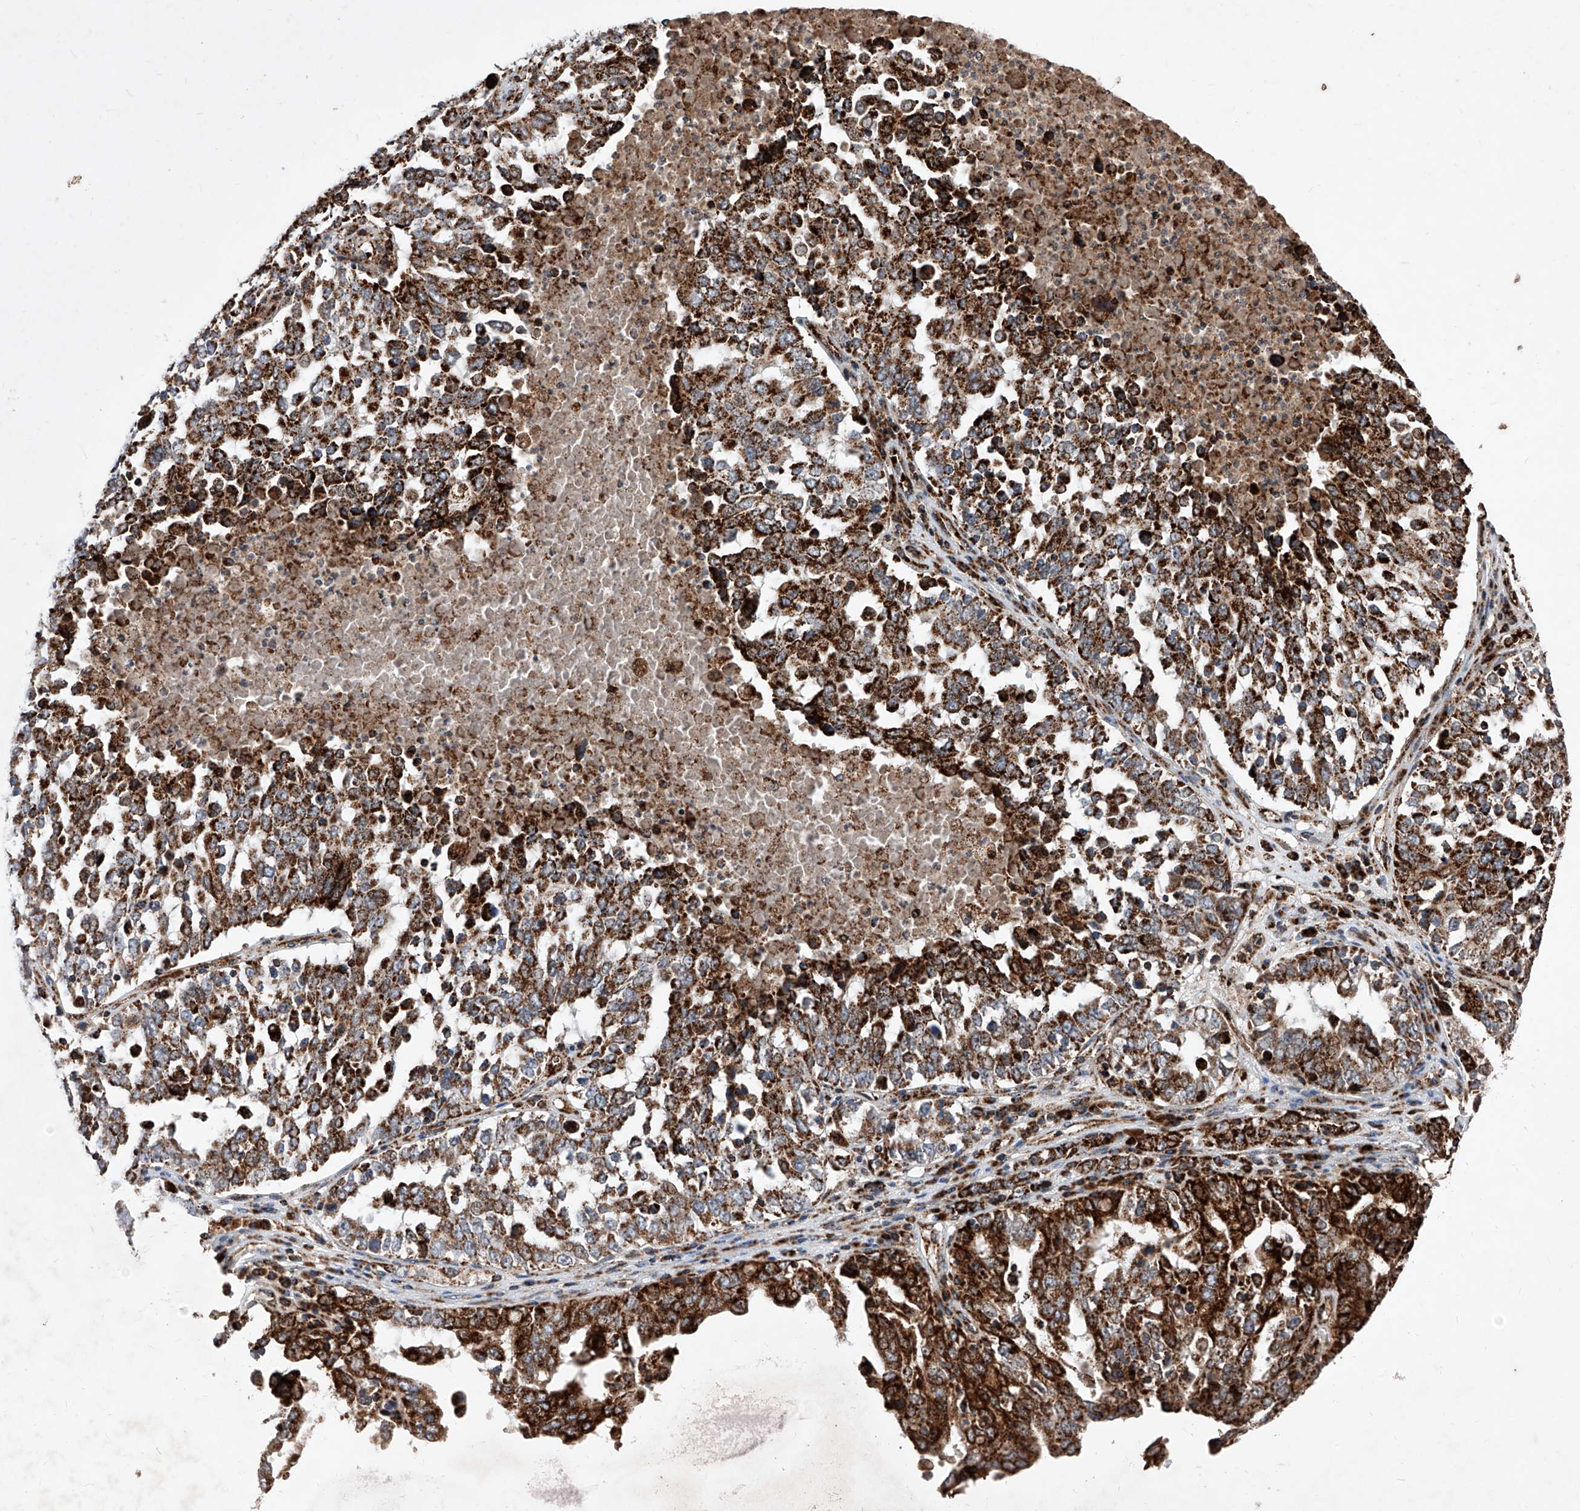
{"staining": {"intensity": "strong", "quantity": ">75%", "location": "cytoplasmic/membranous"}, "tissue": "ovarian cancer", "cell_type": "Tumor cells", "image_type": "cancer", "snomed": [{"axis": "morphology", "description": "Carcinoma, endometroid"}, {"axis": "topography", "description": "Ovary"}], "caption": "DAB immunohistochemical staining of human endometroid carcinoma (ovarian) demonstrates strong cytoplasmic/membranous protein positivity in about >75% of tumor cells.", "gene": "SEMA6A", "patient": {"sex": "female", "age": 62}}